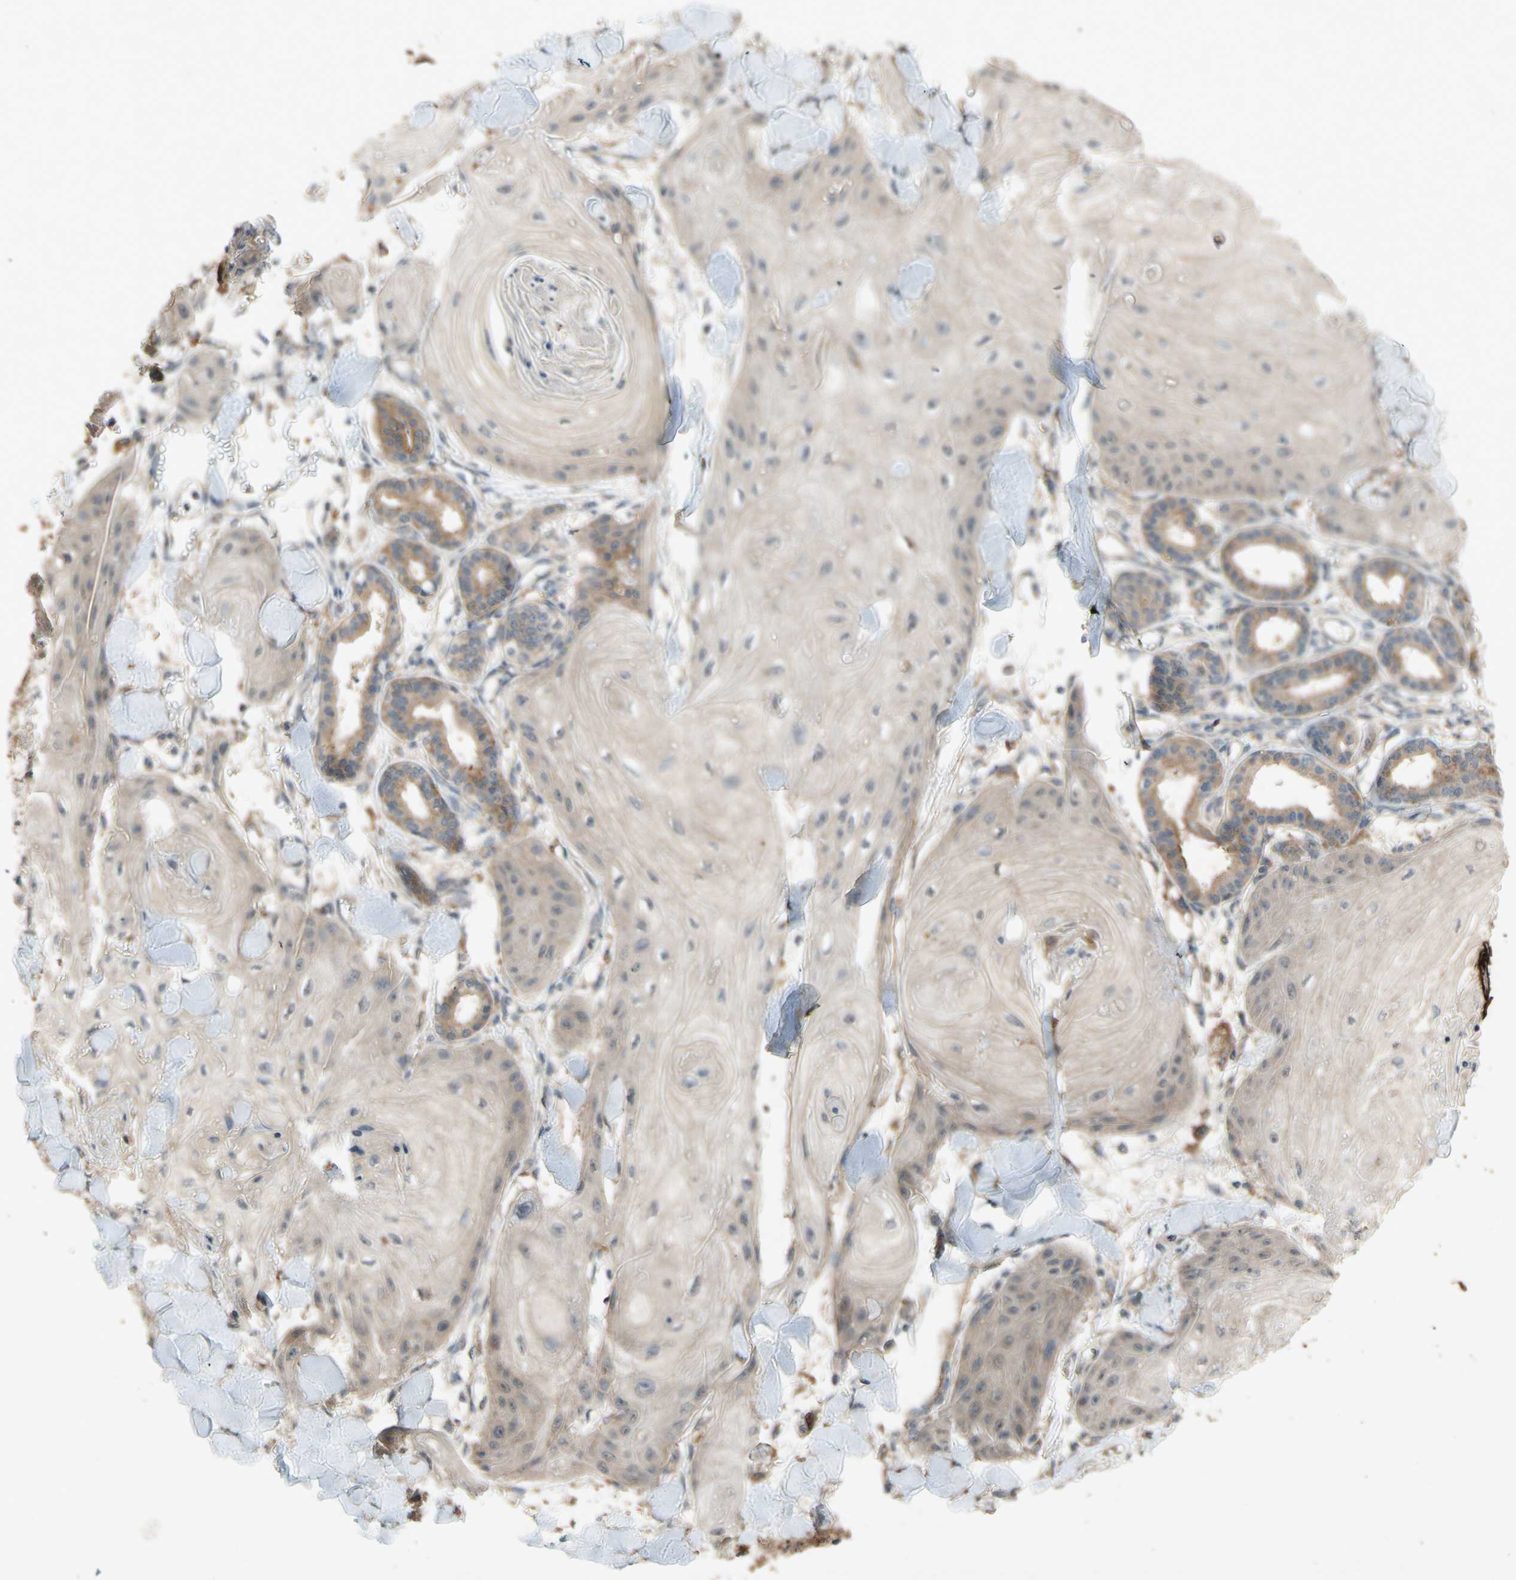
{"staining": {"intensity": "negative", "quantity": "none", "location": "none"}, "tissue": "skin cancer", "cell_type": "Tumor cells", "image_type": "cancer", "snomed": [{"axis": "morphology", "description": "Squamous cell carcinoma, NOS"}, {"axis": "topography", "description": "Skin"}], "caption": "Immunohistochemical staining of human skin cancer (squamous cell carcinoma) shows no significant positivity in tumor cells.", "gene": "ATP6V1F", "patient": {"sex": "male", "age": 74}}